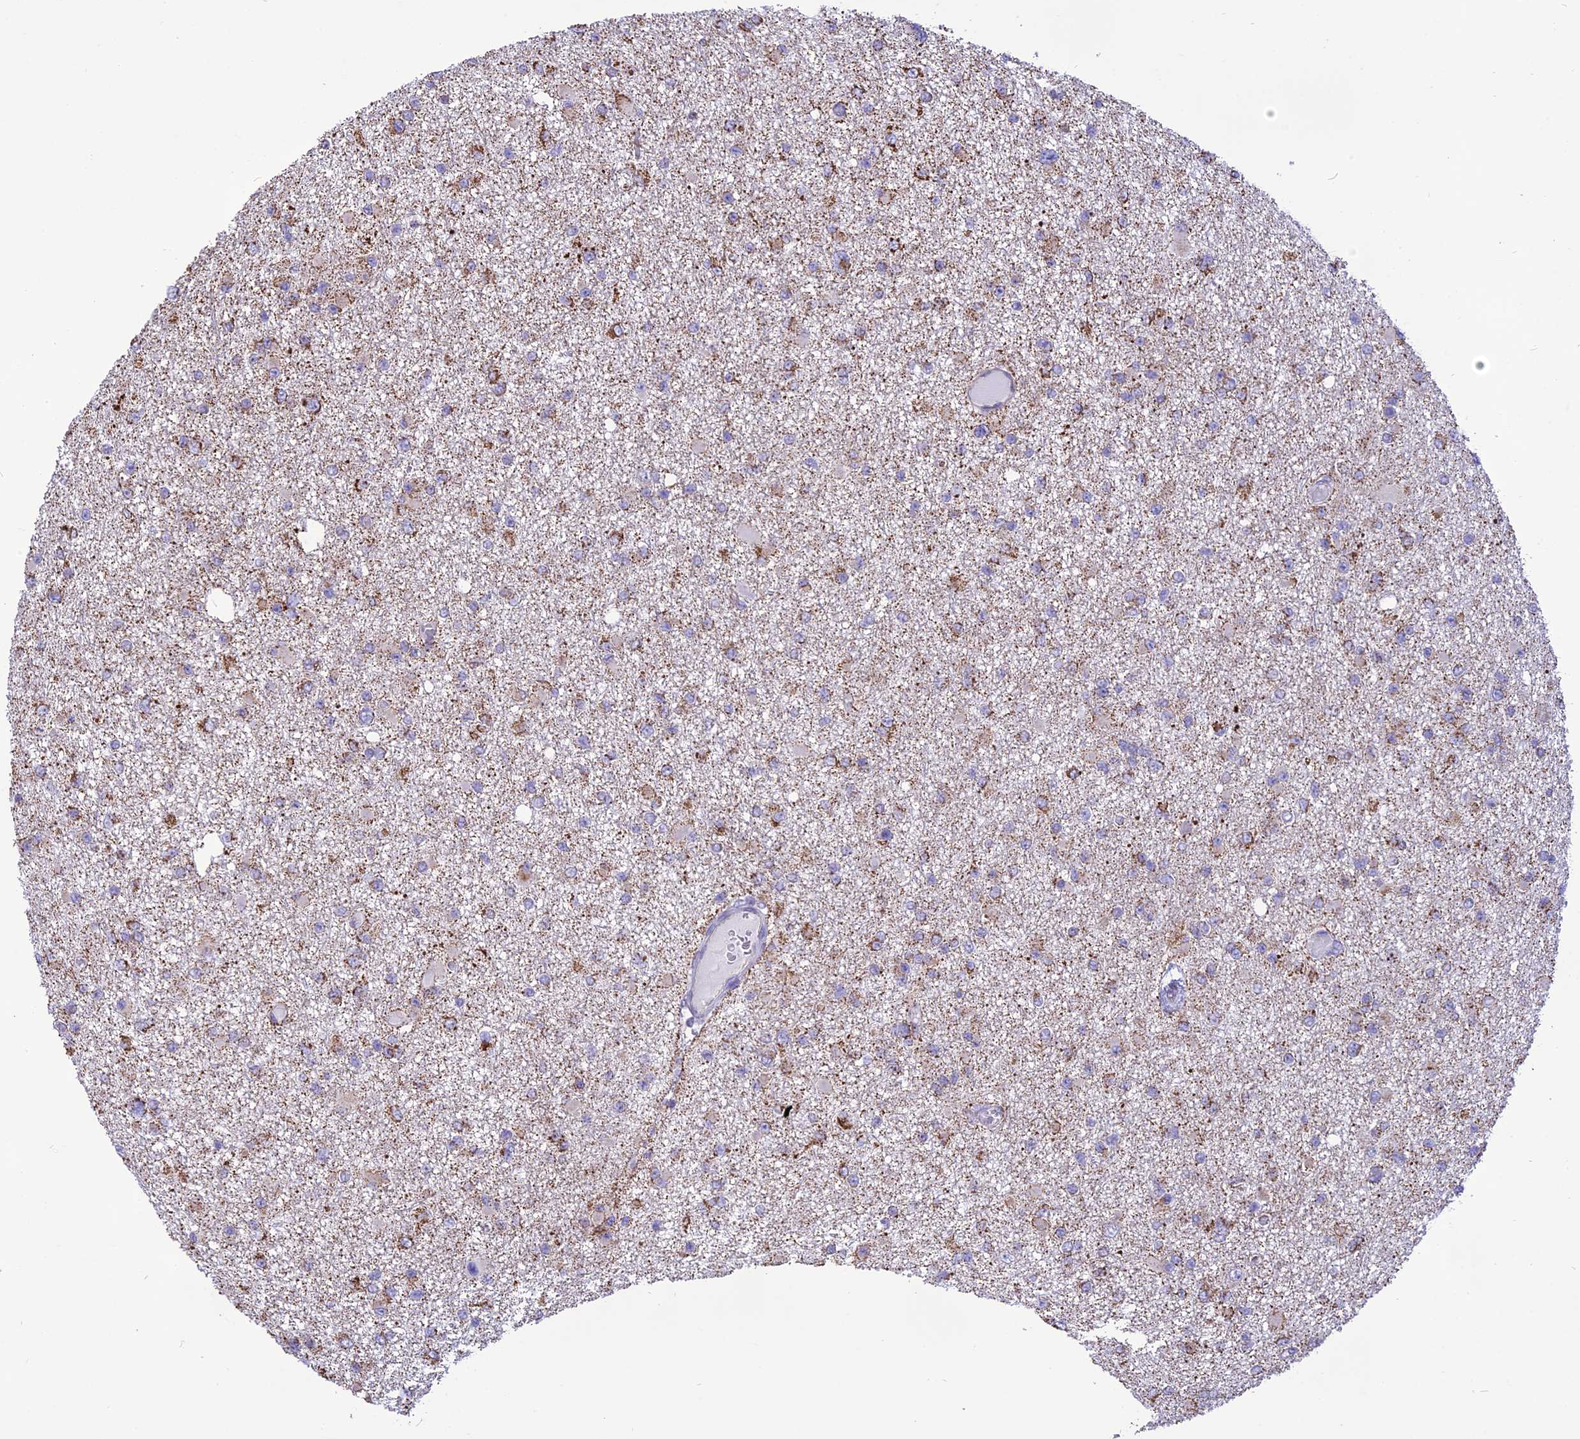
{"staining": {"intensity": "moderate", "quantity": "25%-75%", "location": "cytoplasmic/membranous"}, "tissue": "glioma", "cell_type": "Tumor cells", "image_type": "cancer", "snomed": [{"axis": "morphology", "description": "Glioma, malignant, Low grade"}, {"axis": "topography", "description": "Brain"}], "caption": "A brown stain highlights moderate cytoplasmic/membranous positivity of a protein in human glioma tumor cells. (DAB = brown stain, brightfield microscopy at high magnification).", "gene": "DOC2B", "patient": {"sex": "female", "age": 22}}